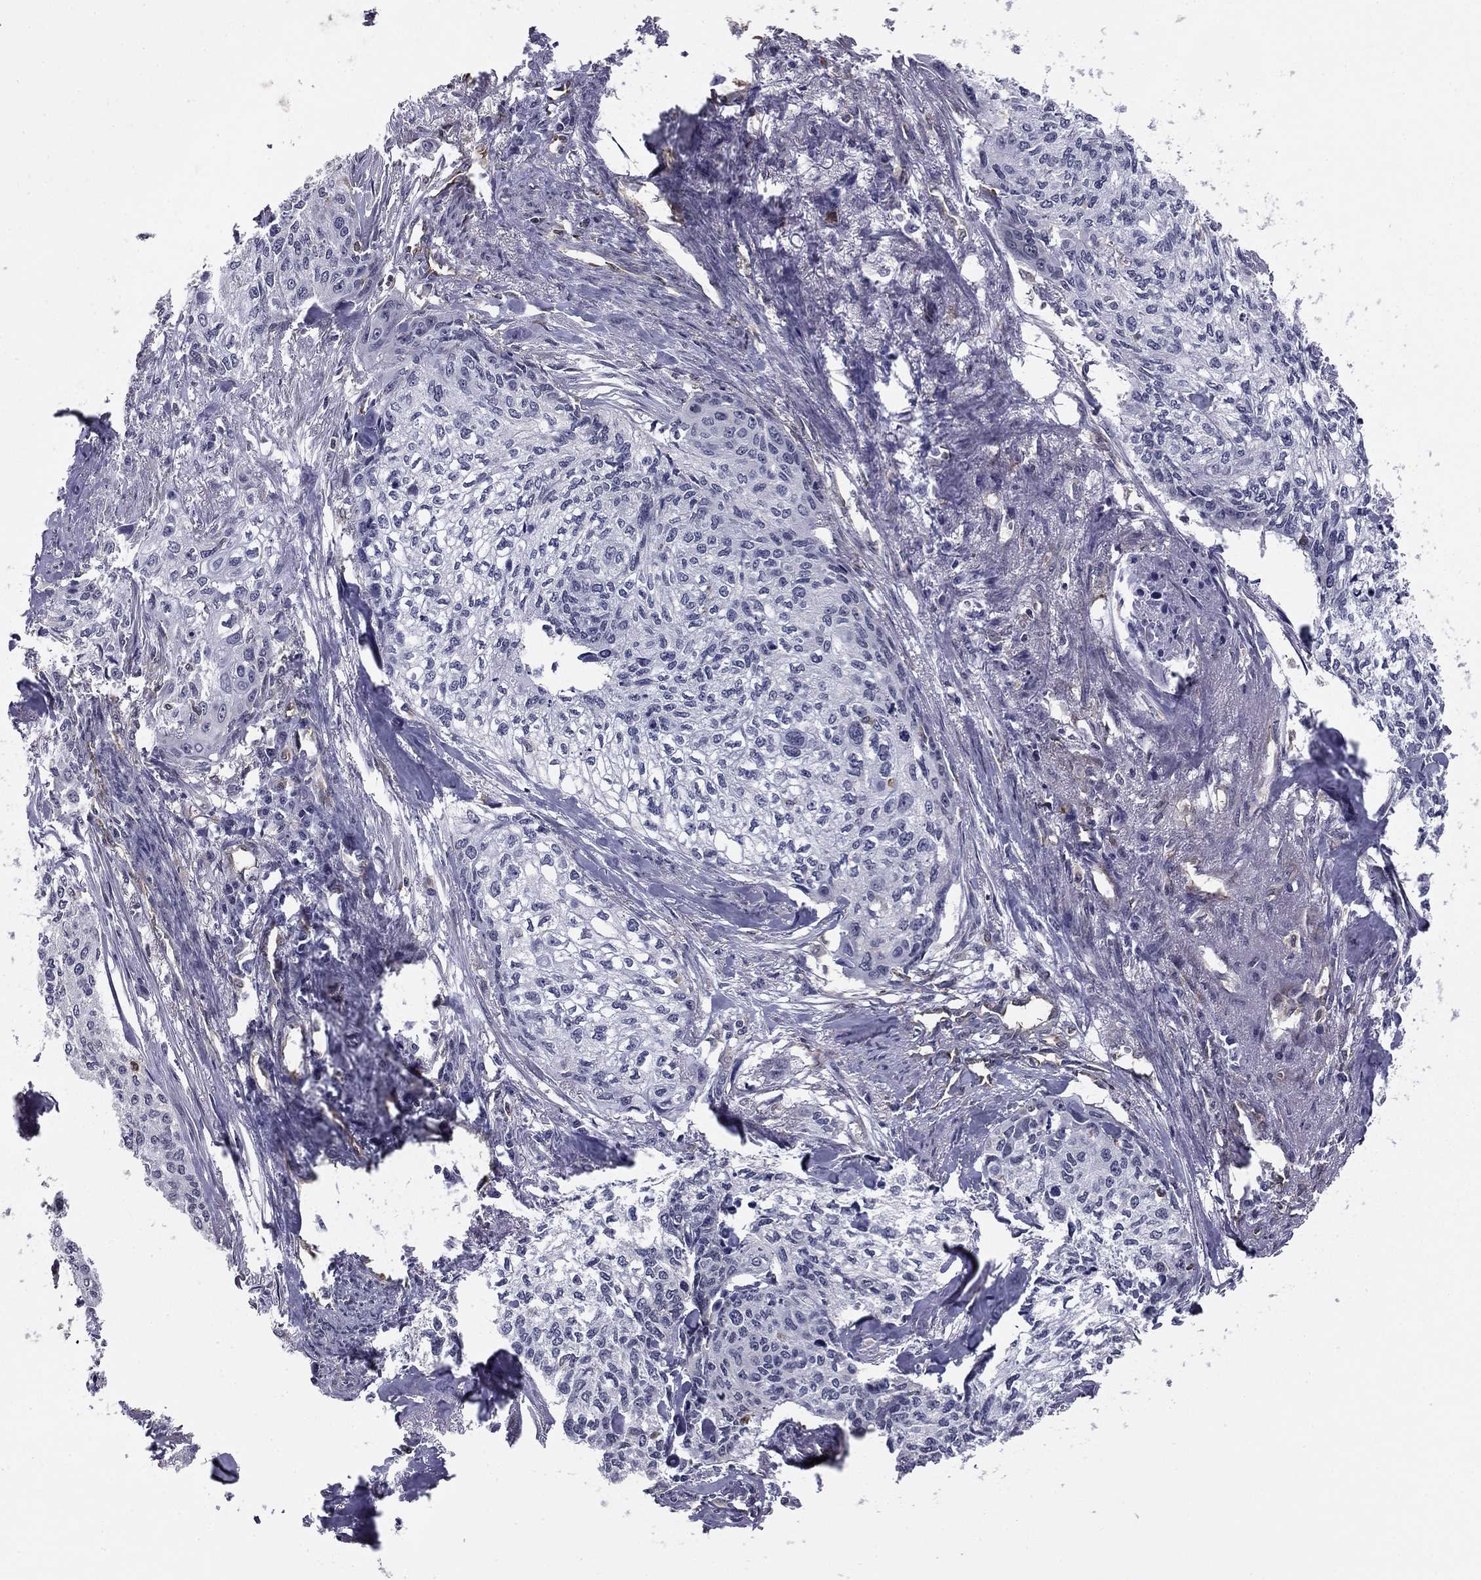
{"staining": {"intensity": "negative", "quantity": "none", "location": "none"}, "tissue": "cervical cancer", "cell_type": "Tumor cells", "image_type": "cancer", "snomed": [{"axis": "morphology", "description": "Squamous cell carcinoma, NOS"}, {"axis": "topography", "description": "Cervix"}], "caption": "Immunohistochemical staining of human cervical squamous cell carcinoma shows no significant positivity in tumor cells. (DAB (3,3'-diaminobenzidine) IHC, high magnification).", "gene": "PLCB2", "patient": {"sex": "female", "age": 58}}